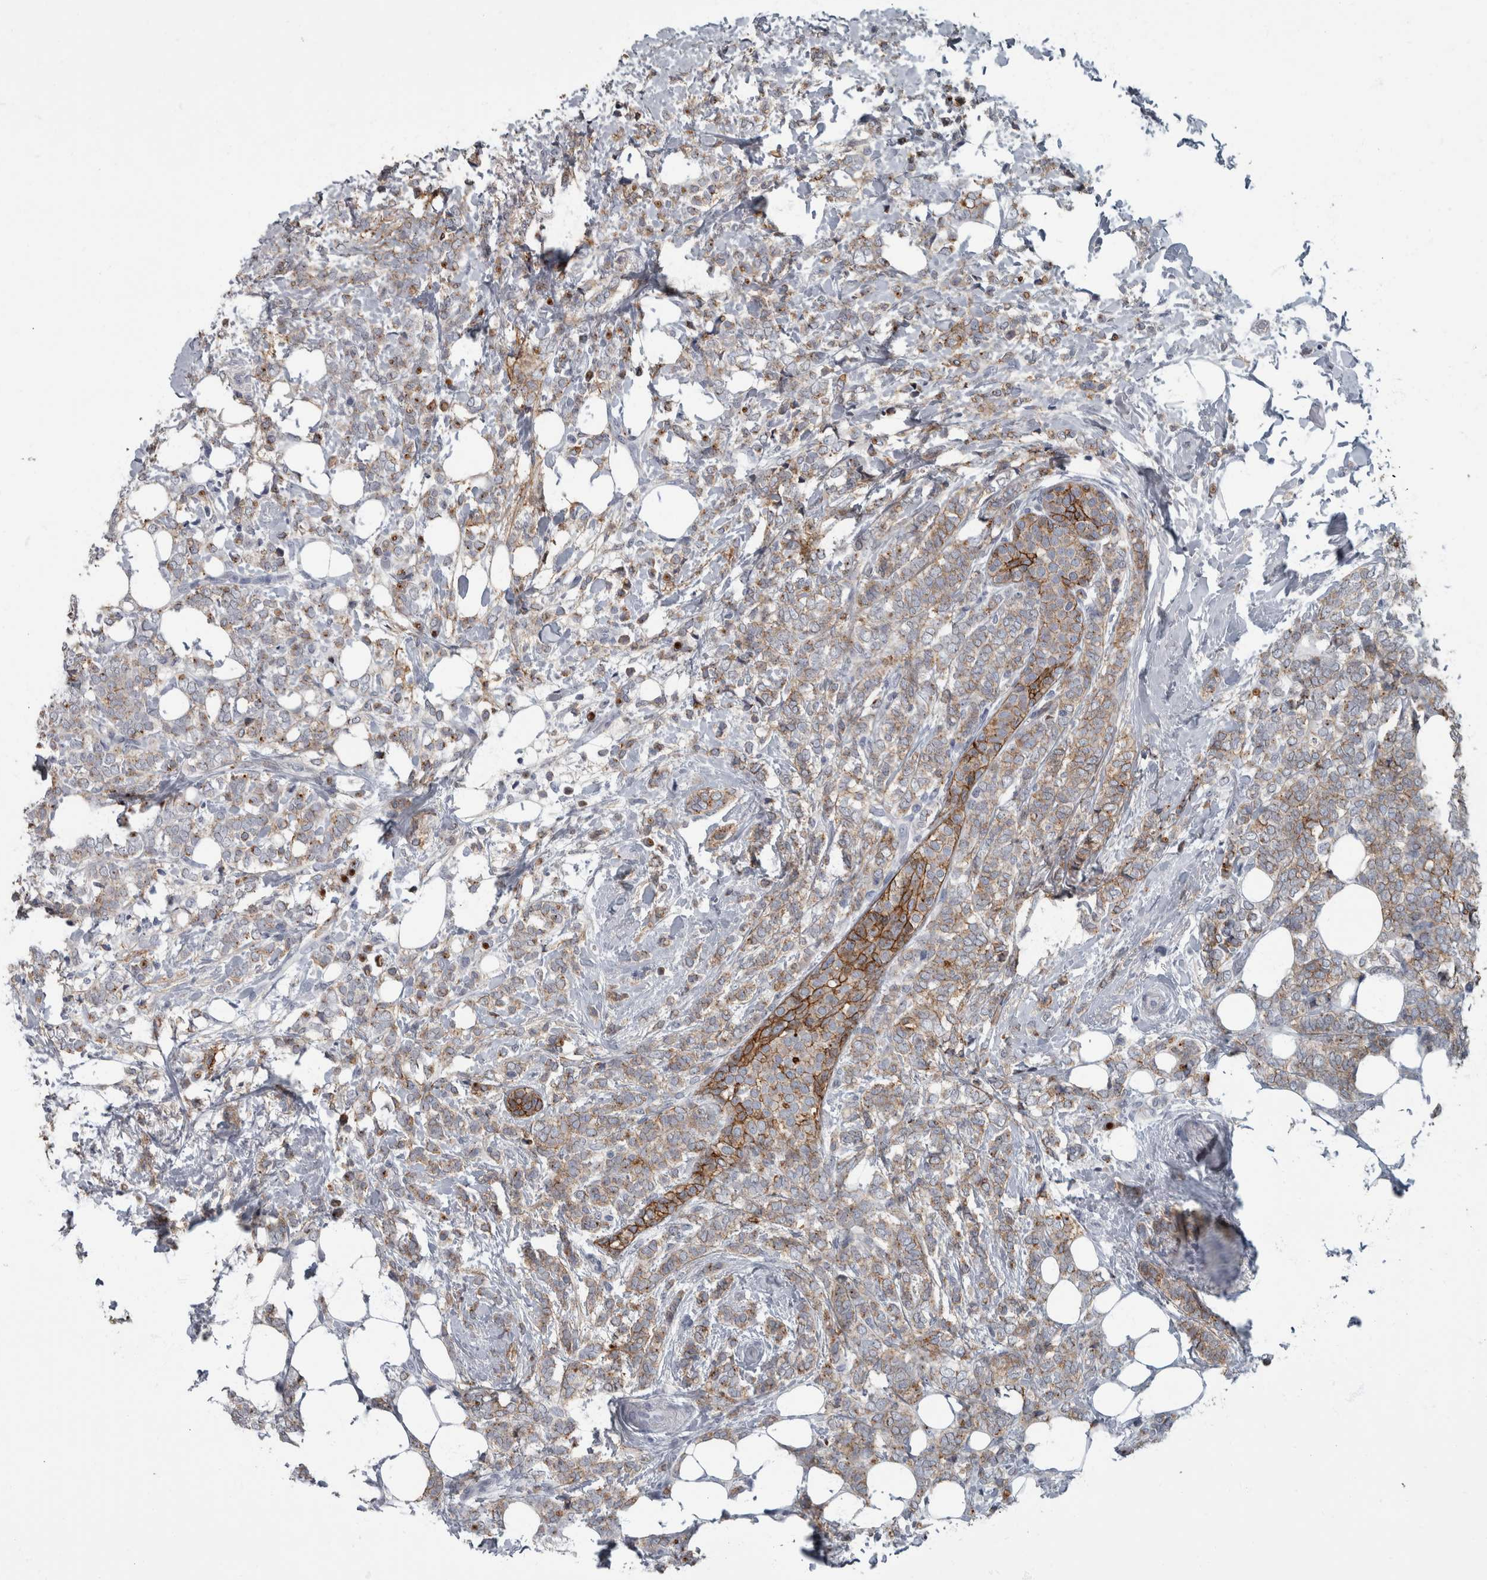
{"staining": {"intensity": "moderate", "quantity": "25%-75%", "location": "cytoplasmic/membranous"}, "tissue": "breast cancer", "cell_type": "Tumor cells", "image_type": "cancer", "snomed": [{"axis": "morphology", "description": "Lobular carcinoma"}, {"axis": "topography", "description": "Breast"}], "caption": "Breast cancer (lobular carcinoma) stained with IHC exhibits moderate cytoplasmic/membranous staining in about 25%-75% of tumor cells.", "gene": "DSG2", "patient": {"sex": "female", "age": 50}}